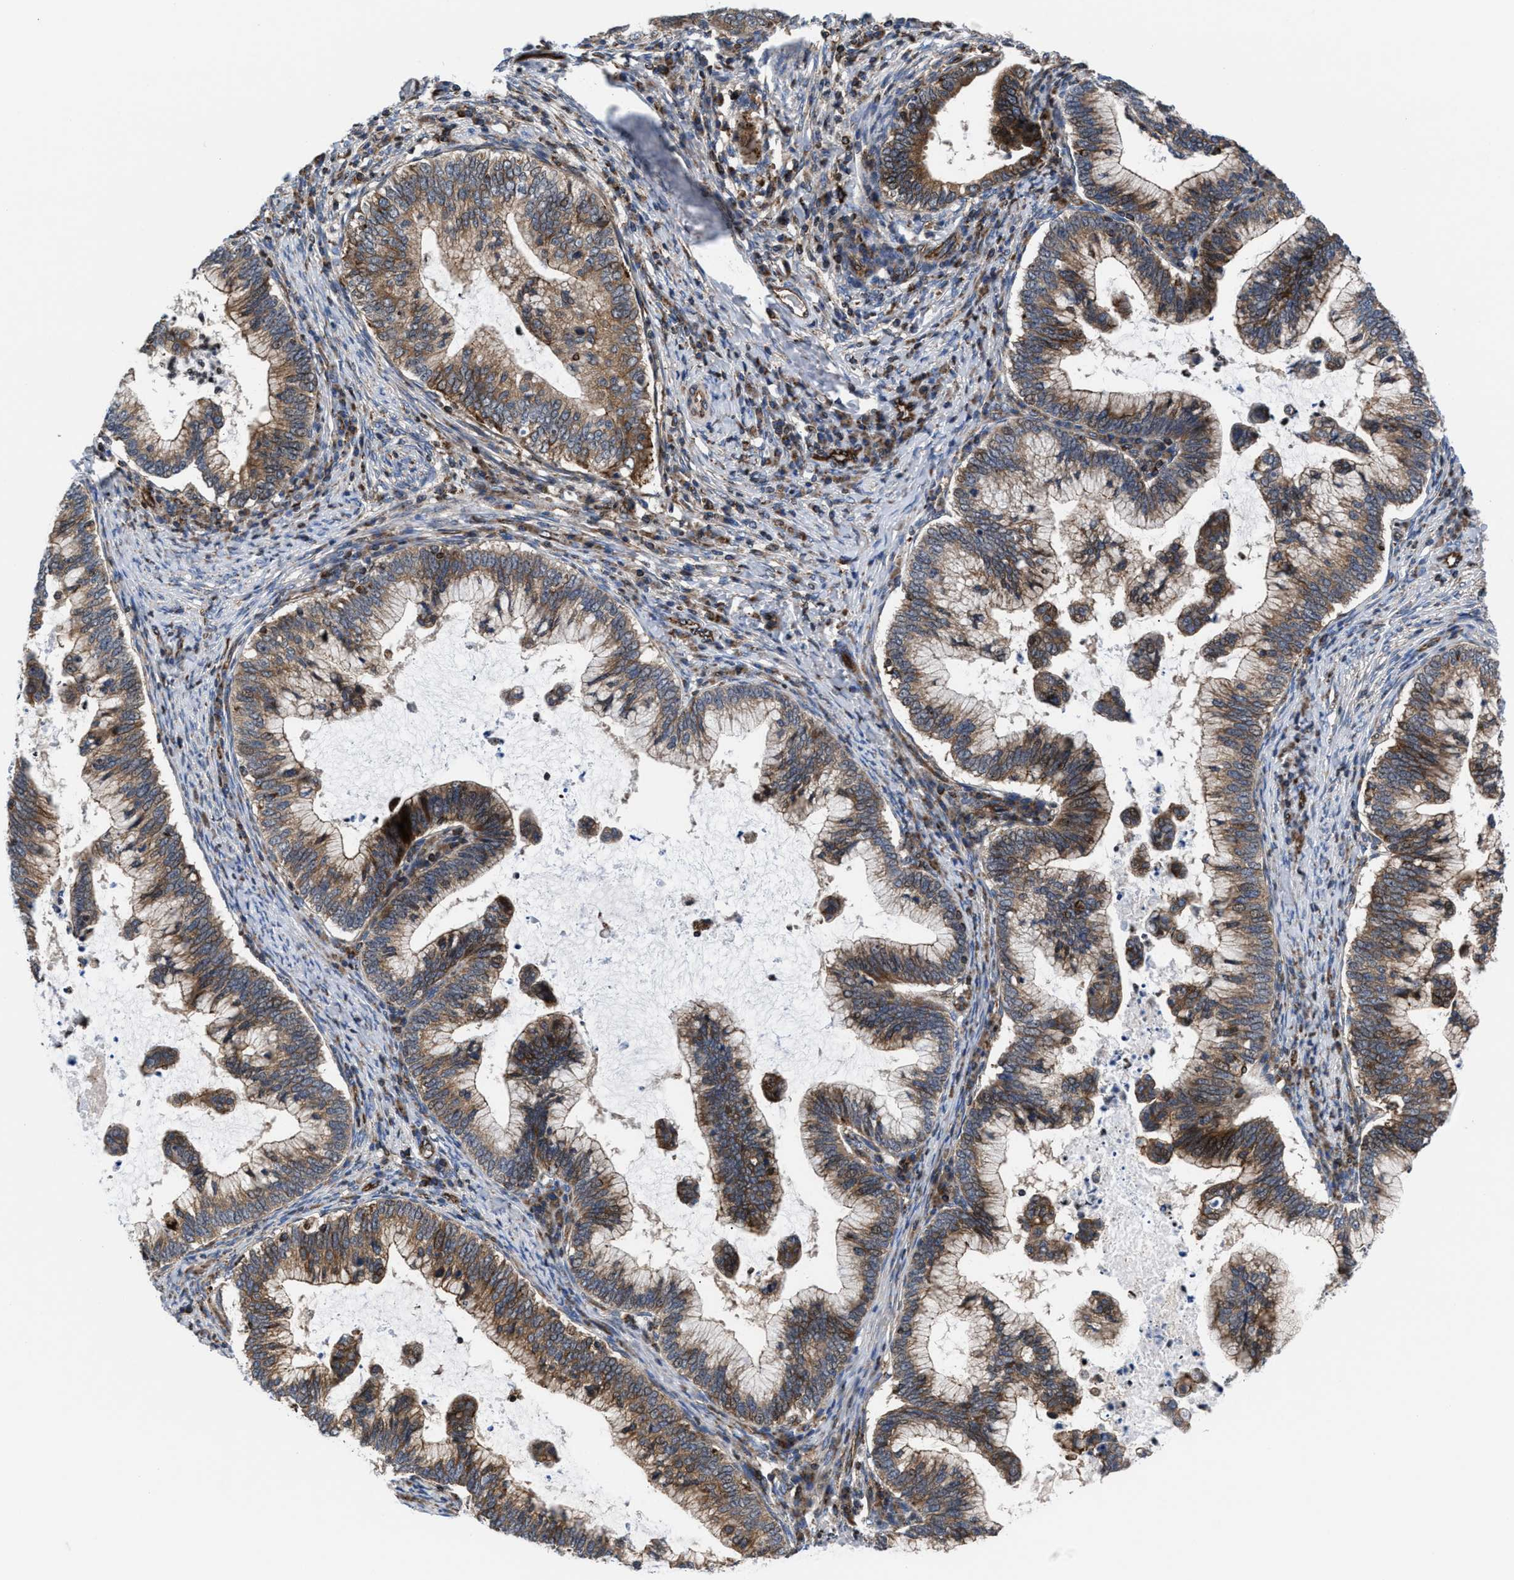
{"staining": {"intensity": "moderate", "quantity": ">75%", "location": "cytoplasmic/membranous"}, "tissue": "cervical cancer", "cell_type": "Tumor cells", "image_type": "cancer", "snomed": [{"axis": "morphology", "description": "Adenocarcinoma, NOS"}, {"axis": "topography", "description": "Cervix"}], "caption": "Immunohistochemistry (IHC) (DAB) staining of human cervical cancer demonstrates moderate cytoplasmic/membranous protein expression in about >75% of tumor cells.", "gene": "PRR15L", "patient": {"sex": "female", "age": 36}}